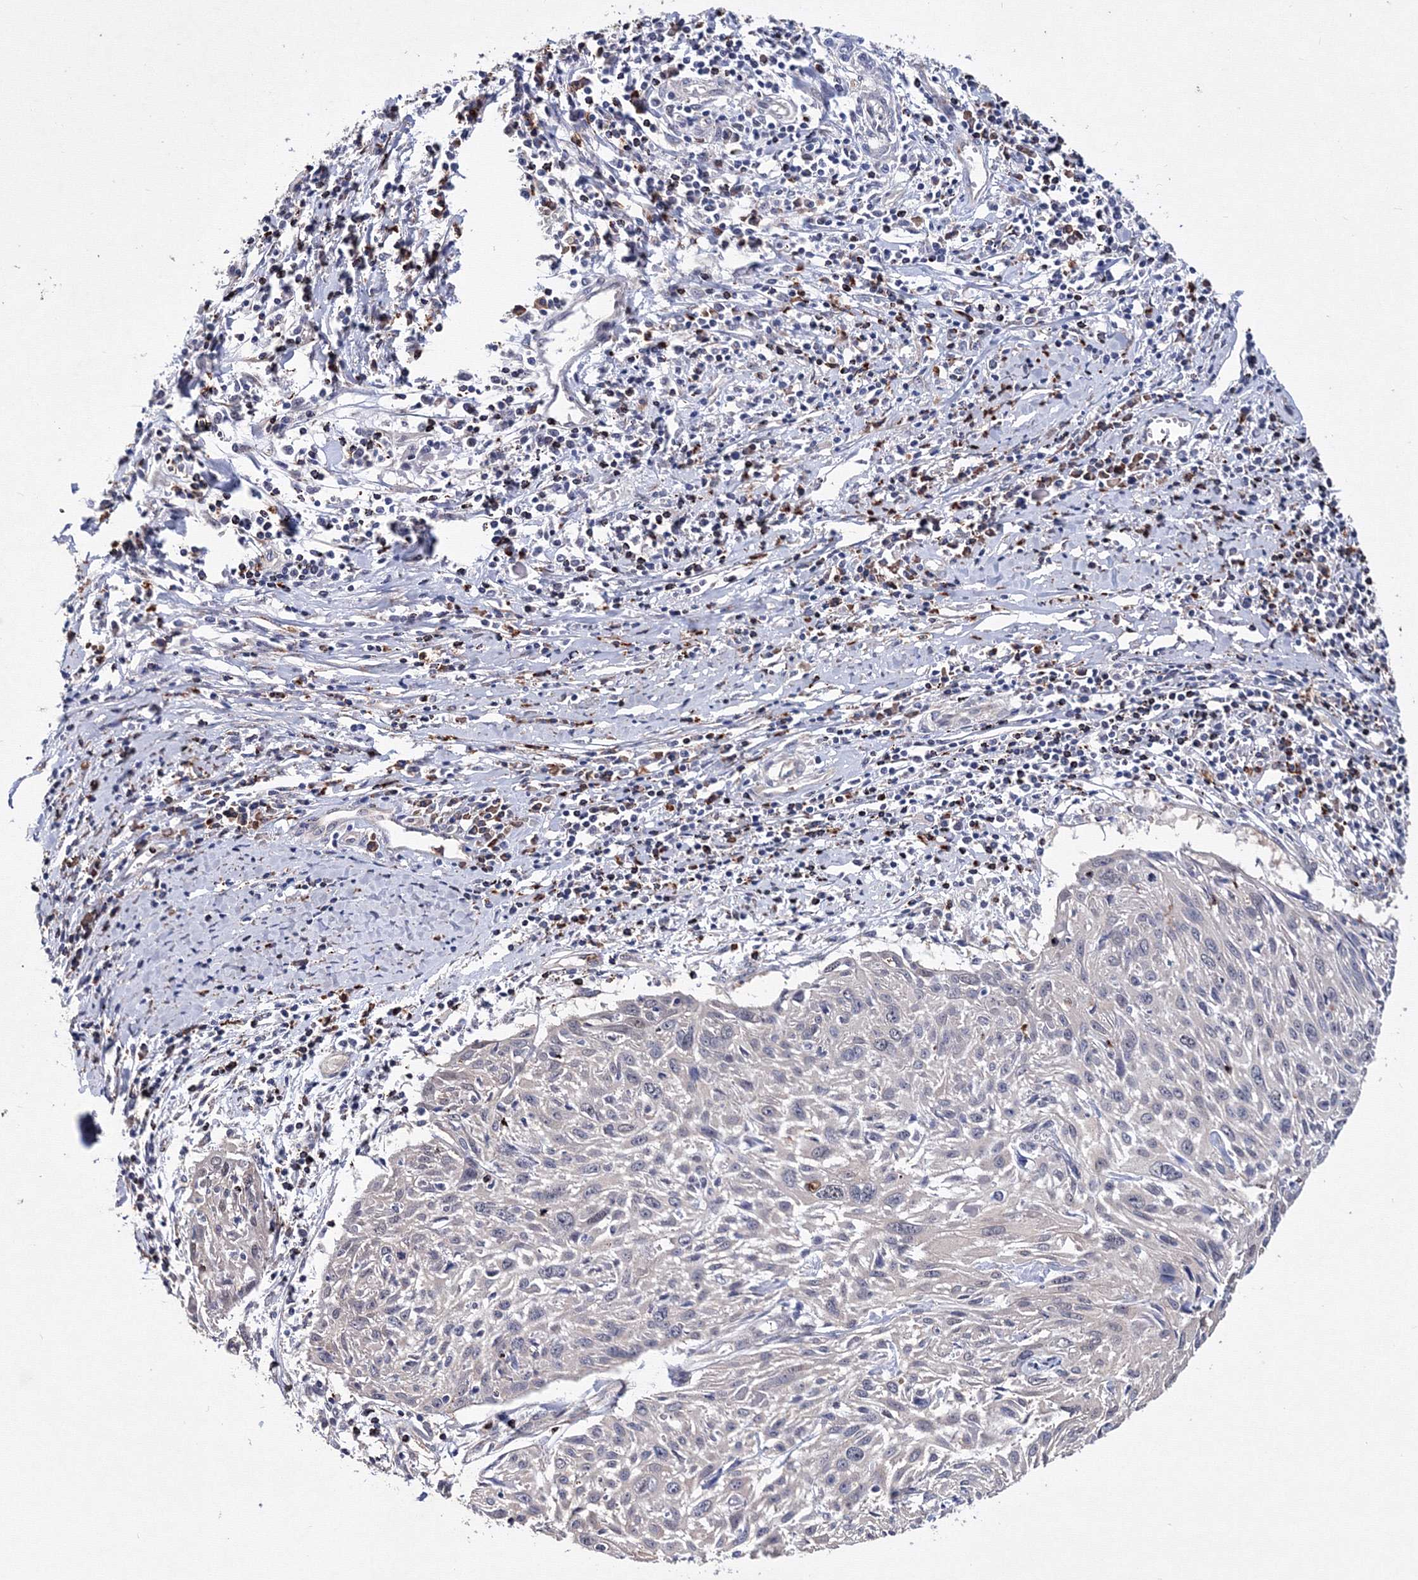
{"staining": {"intensity": "negative", "quantity": "none", "location": "none"}, "tissue": "cervical cancer", "cell_type": "Tumor cells", "image_type": "cancer", "snomed": [{"axis": "morphology", "description": "Squamous cell carcinoma, NOS"}, {"axis": "topography", "description": "Cervix"}], "caption": "A micrograph of squamous cell carcinoma (cervical) stained for a protein displays no brown staining in tumor cells. (DAB immunohistochemistry (IHC) with hematoxylin counter stain).", "gene": "PHYKPL", "patient": {"sex": "female", "age": 51}}